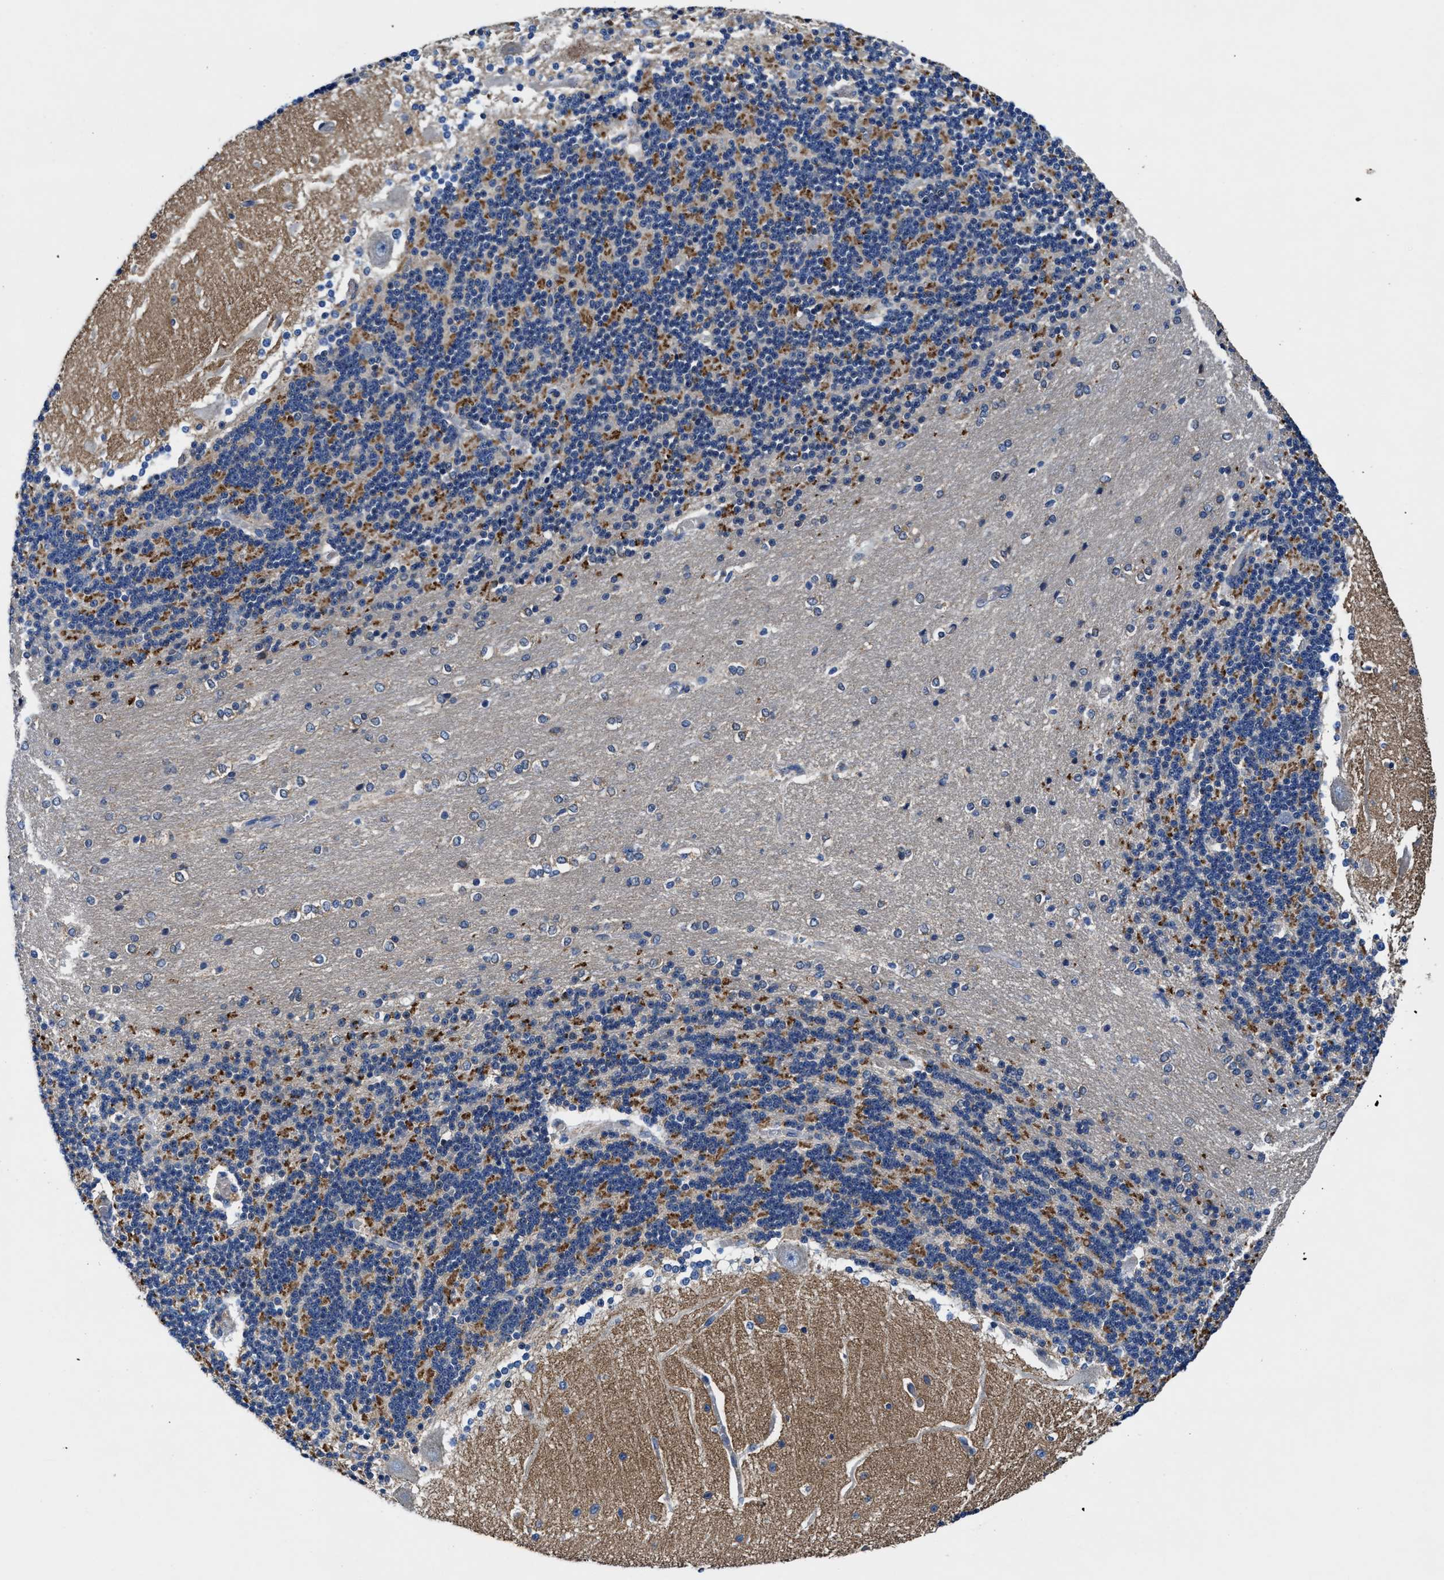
{"staining": {"intensity": "moderate", "quantity": "25%-75%", "location": "cytoplasmic/membranous"}, "tissue": "cerebellum", "cell_type": "Cells in granular layer", "image_type": "normal", "snomed": [{"axis": "morphology", "description": "Normal tissue, NOS"}, {"axis": "topography", "description": "Cerebellum"}], "caption": "This is a photomicrograph of immunohistochemistry (IHC) staining of normal cerebellum, which shows moderate expression in the cytoplasmic/membranous of cells in granular layer.", "gene": "PHLPP1", "patient": {"sex": "female", "age": 54}}